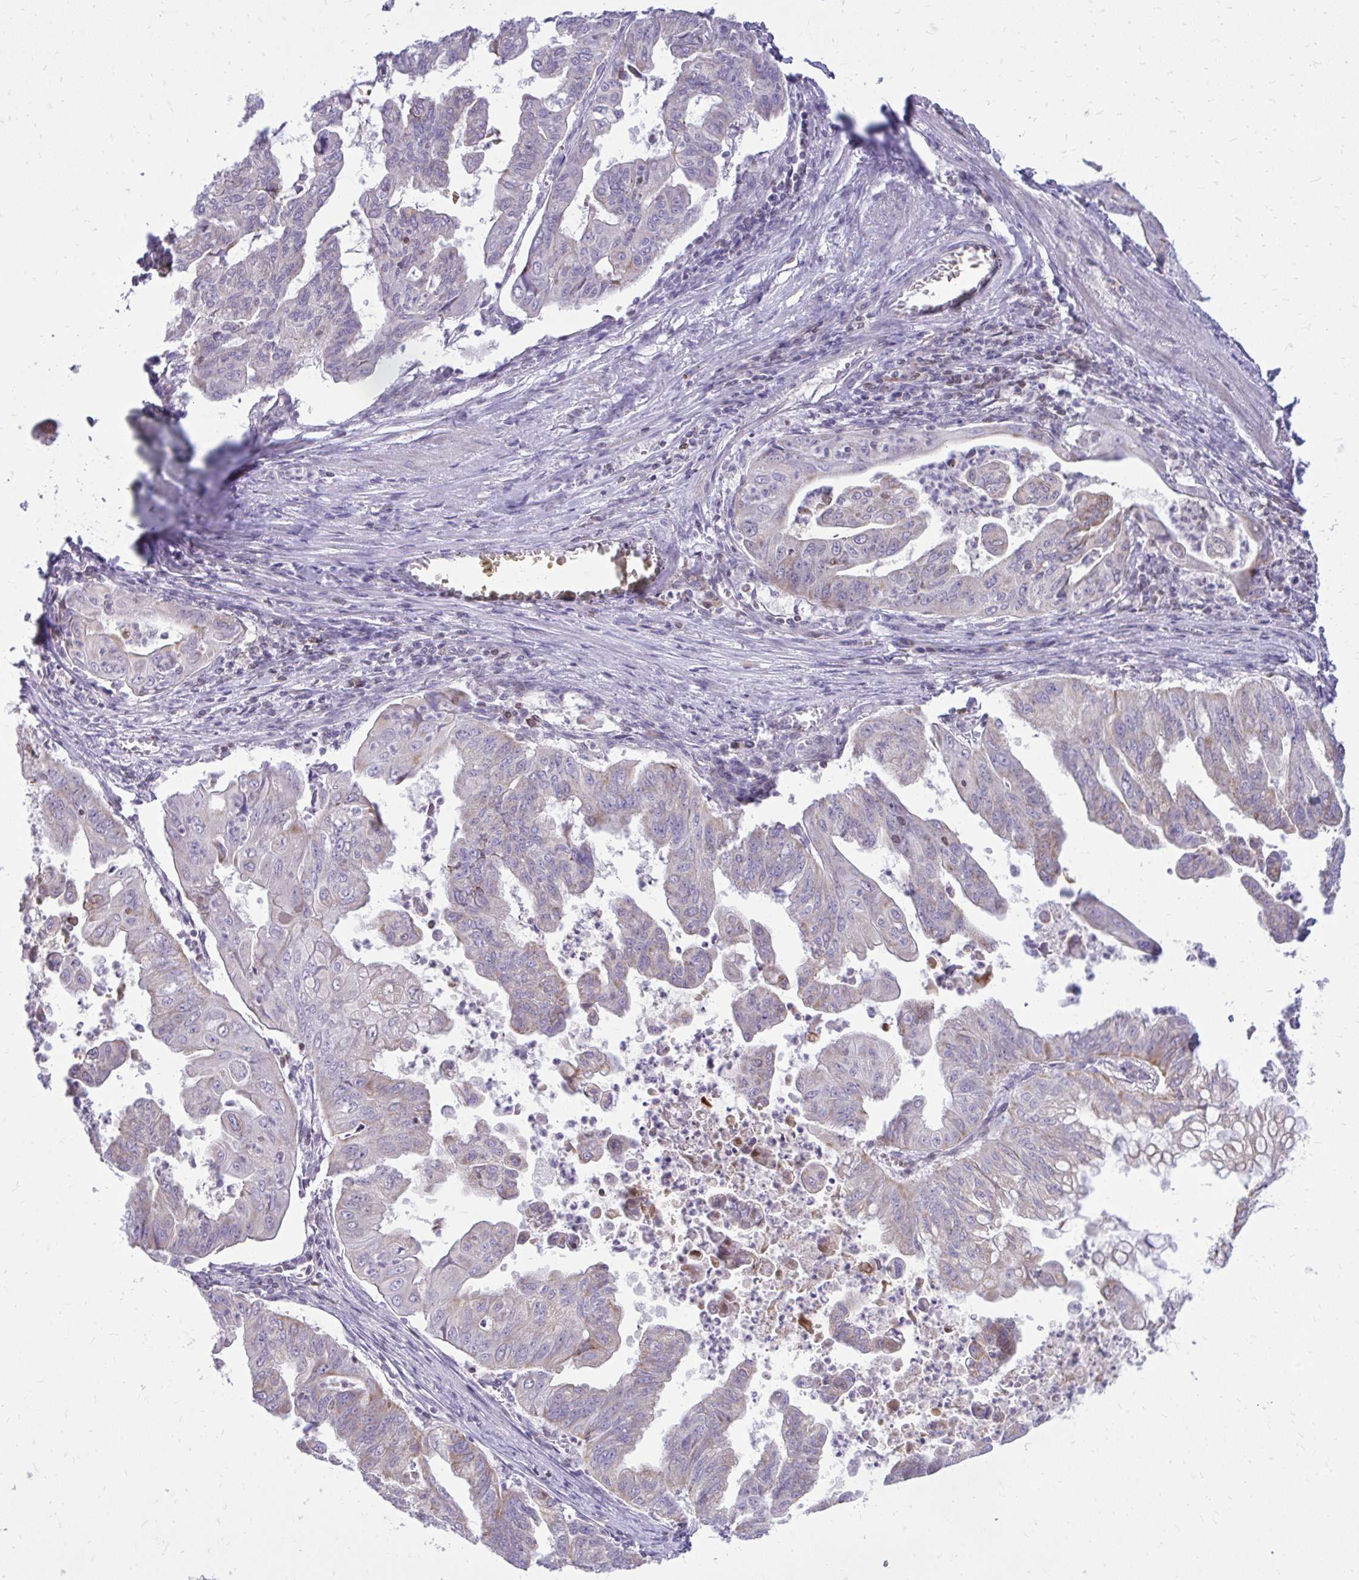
{"staining": {"intensity": "negative", "quantity": "none", "location": "none"}, "tissue": "stomach cancer", "cell_type": "Tumor cells", "image_type": "cancer", "snomed": [{"axis": "morphology", "description": "Adenocarcinoma, NOS"}, {"axis": "topography", "description": "Stomach, upper"}], "caption": "DAB immunohistochemical staining of adenocarcinoma (stomach) demonstrates no significant staining in tumor cells.", "gene": "RPS6KA2", "patient": {"sex": "male", "age": 80}}